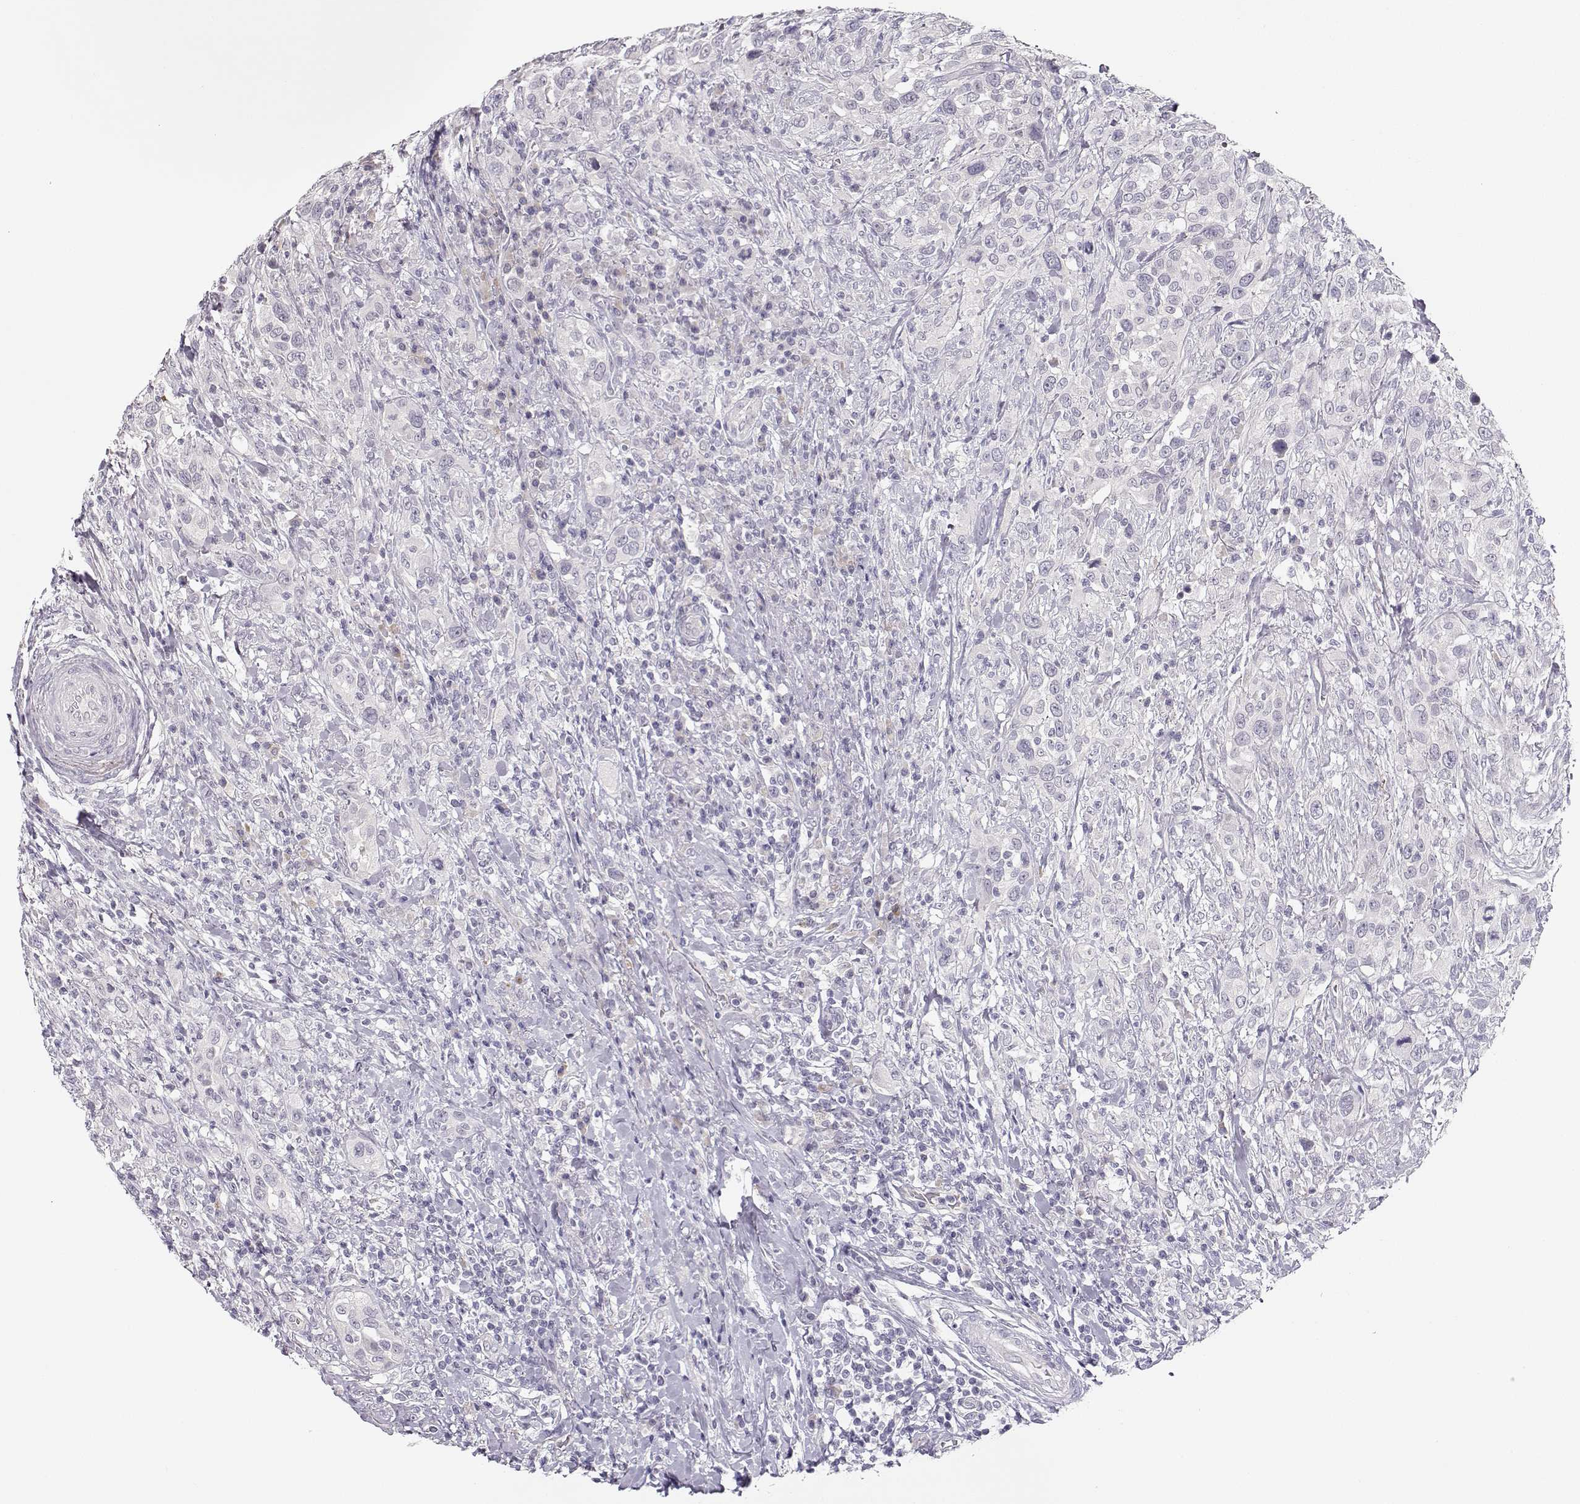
{"staining": {"intensity": "negative", "quantity": "none", "location": "none"}, "tissue": "urothelial cancer", "cell_type": "Tumor cells", "image_type": "cancer", "snomed": [{"axis": "morphology", "description": "Urothelial carcinoma, NOS"}, {"axis": "morphology", "description": "Urothelial carcinoma, High grade"}, {"axis": "topography", "description": "Urinary bladder"}], "caption": "Tumor cells are negative for brown protein staining in transitional cell carcinoma. (Stains: DAB IHC with hematoxylin counter stain, Microscopy: brightfield microscopy at high magnification).", "gene": "TTC26", "patient": {"sex": "female", "age": 64}}